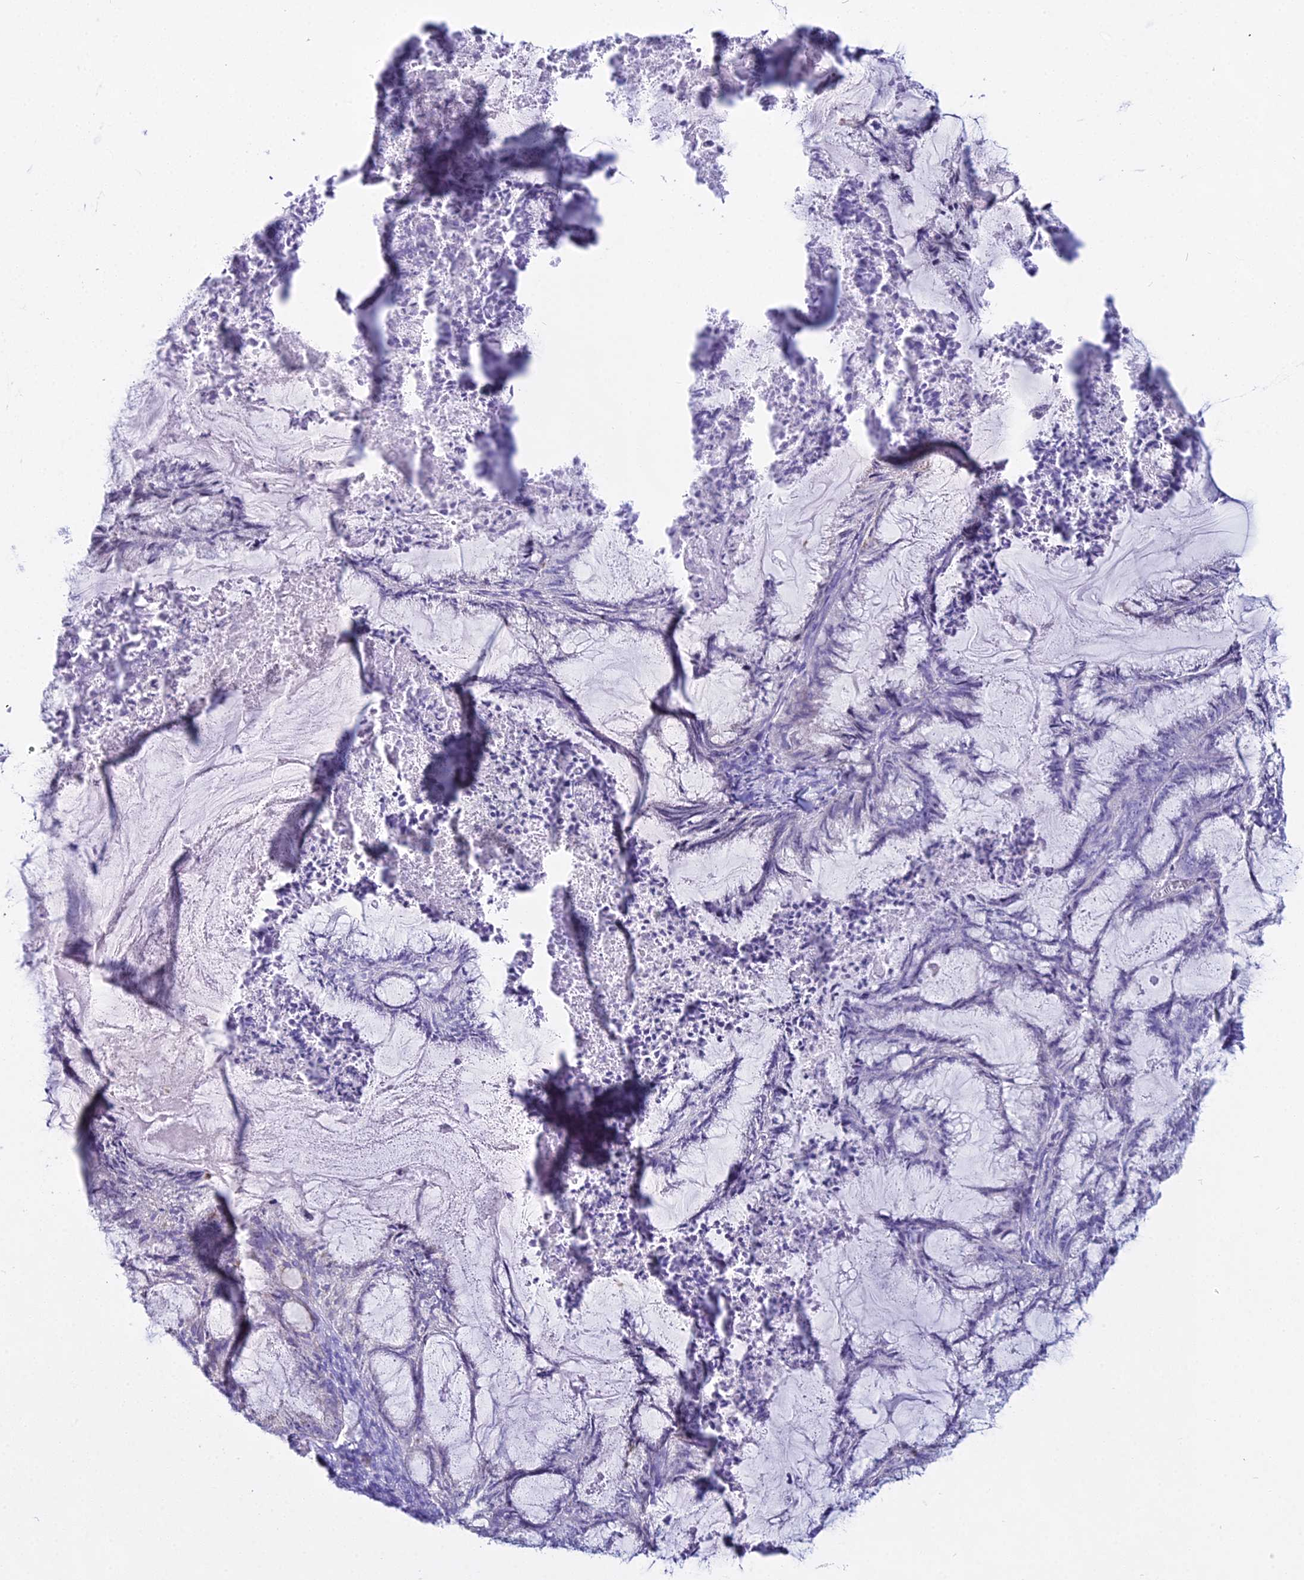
{"staining": {"intensity": "negative", "quantity": "none", "location": "none"}, "tissue": "endometrial cancer", "cell_type": "Tumor cells", "image_type": "cancer", "snomed": [{"axis": "morphology", "description": "Adenocarcinoma, NOS"}, {"axis": "topography", "description": "Endometrium"}], "caption": "High magnification brightfield microscopy of endometrial cancer (adenocarcinoma) stained with DAB (brown) and counterstained with hematoxylin (blue): tumor cells show no significant expression.", "gene": "CGB2", "patient": {"sex": "female", "age": 86}}